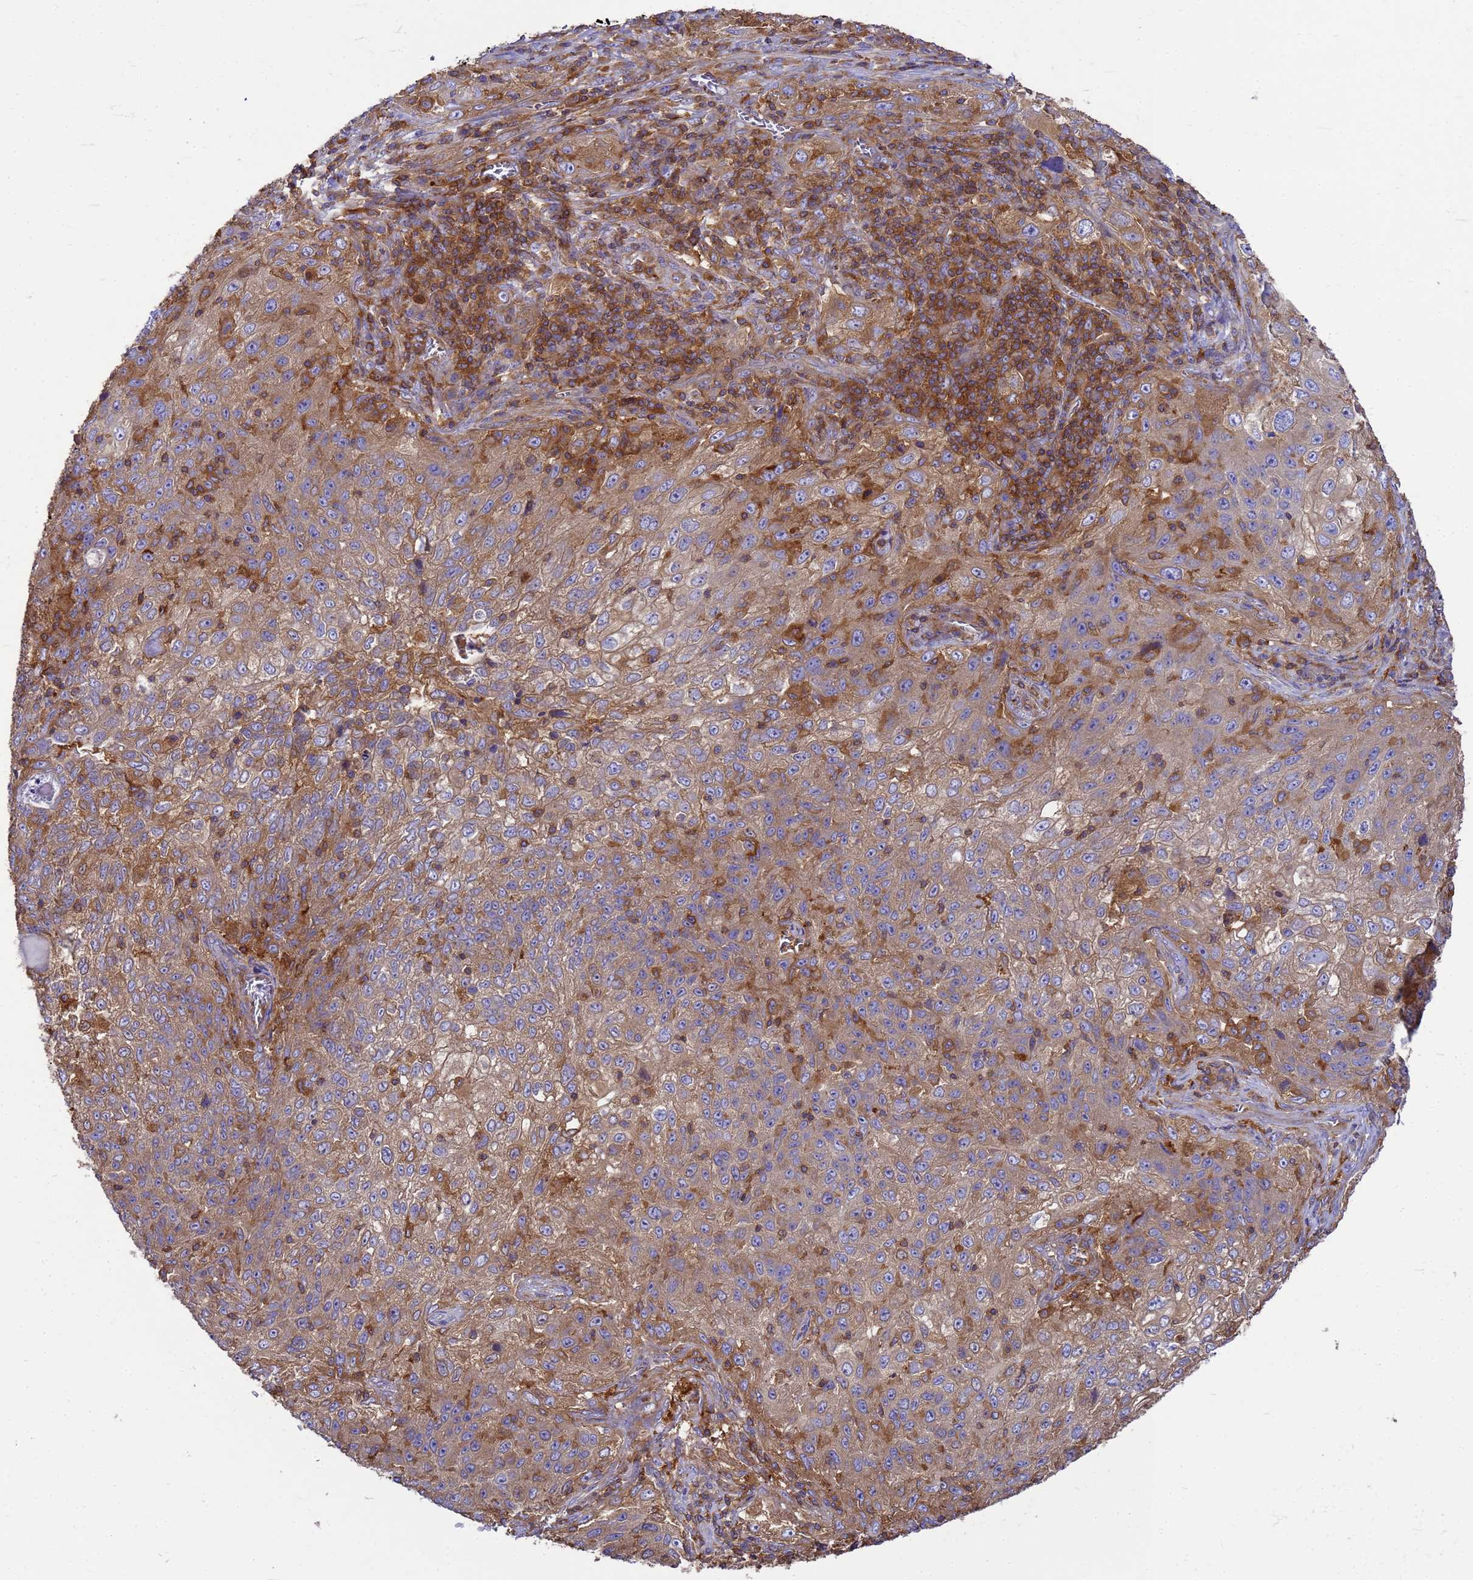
{"staining": {"intensity": "moderate", "quantity": "25%-75%", "location": "cytoplasmic/membranous"}, "tissue": "lung cancer", "cell_type": "Tumor cells", "image_type": "cancer", "snomed": [{"axis": "morphology", "description": "Squamous cell carcinoma, NOS"}, {"axis": "topography", "description": "Lung"}], "caption": "Immunohistochemistry image of neoplastic tissue: human lung cancer (squamous cell carcinoma) stained using IHC demonstrates medium levels of moderate protein expression localized specifically in the cytoplasmic/membranous of tumor cells, appearing as a cytoplasmic/membranous brown color.", "gene": "ZNF235", "patient": {"sex": "female", "age": 69}}